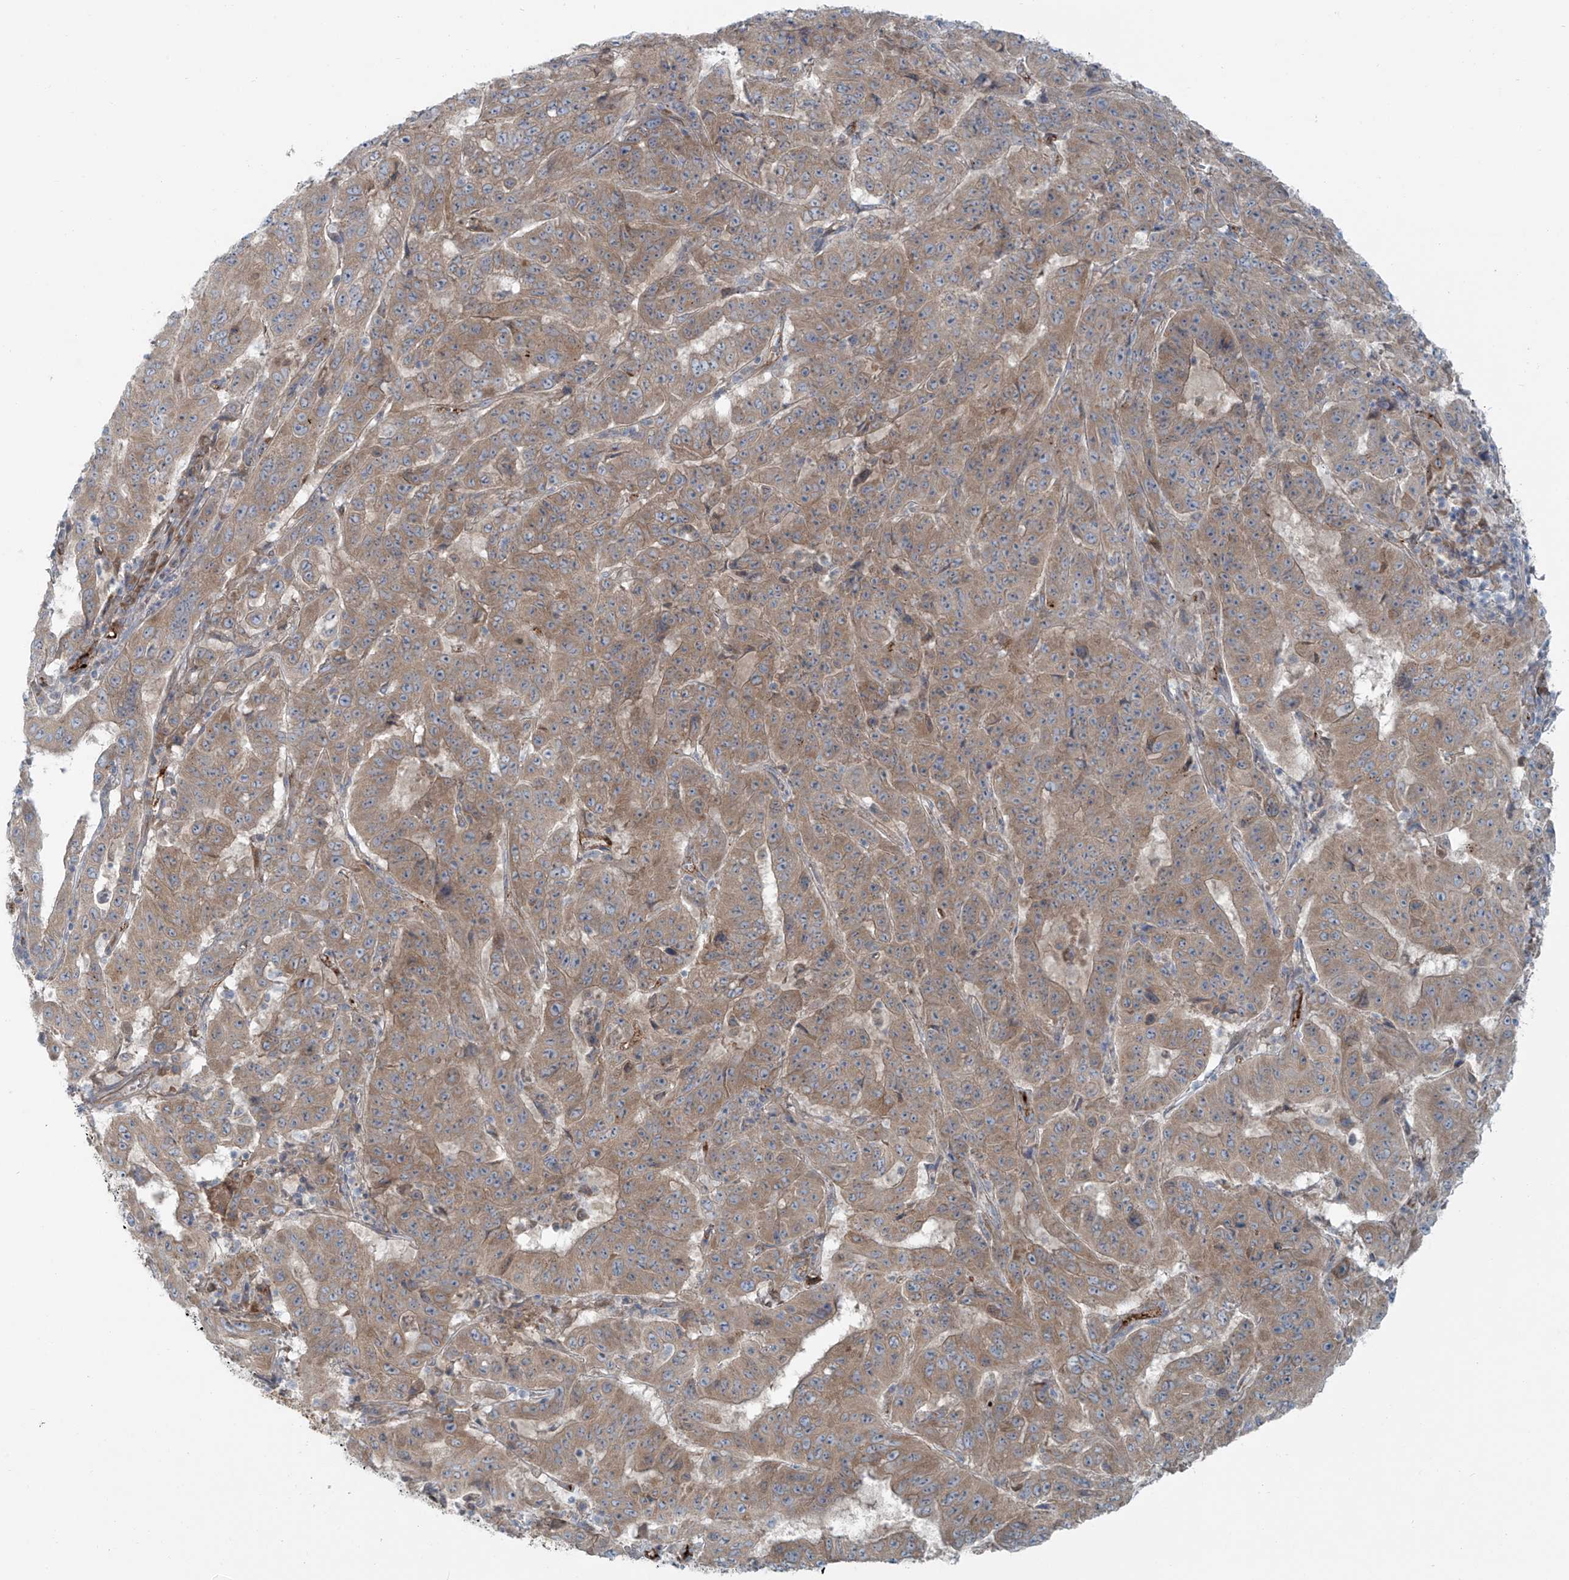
{"staining": {"intensity": "moderate", "quantity": ">75%", "location": "cytoplasmic/membranous"}, "tissue": "pancreatic cancer", "cell_type": "Tumor cells", "image_type": "cancer", "snomed": [{"axis": "morphology", "description": "Adenocarcinoma, NOS"}, {"axis": "topography", "description": "Pancreas"}], "caption": "An image of human pancreatic adenocarcinoma stained for a protein displays moderate cytoplasmic/membranous brown staining in tumor cells. (Brightfield microscopy of DAB IHC at high magnification).", "gene": "LZTS3", "patient": {"sex": "male", "age": 63}}